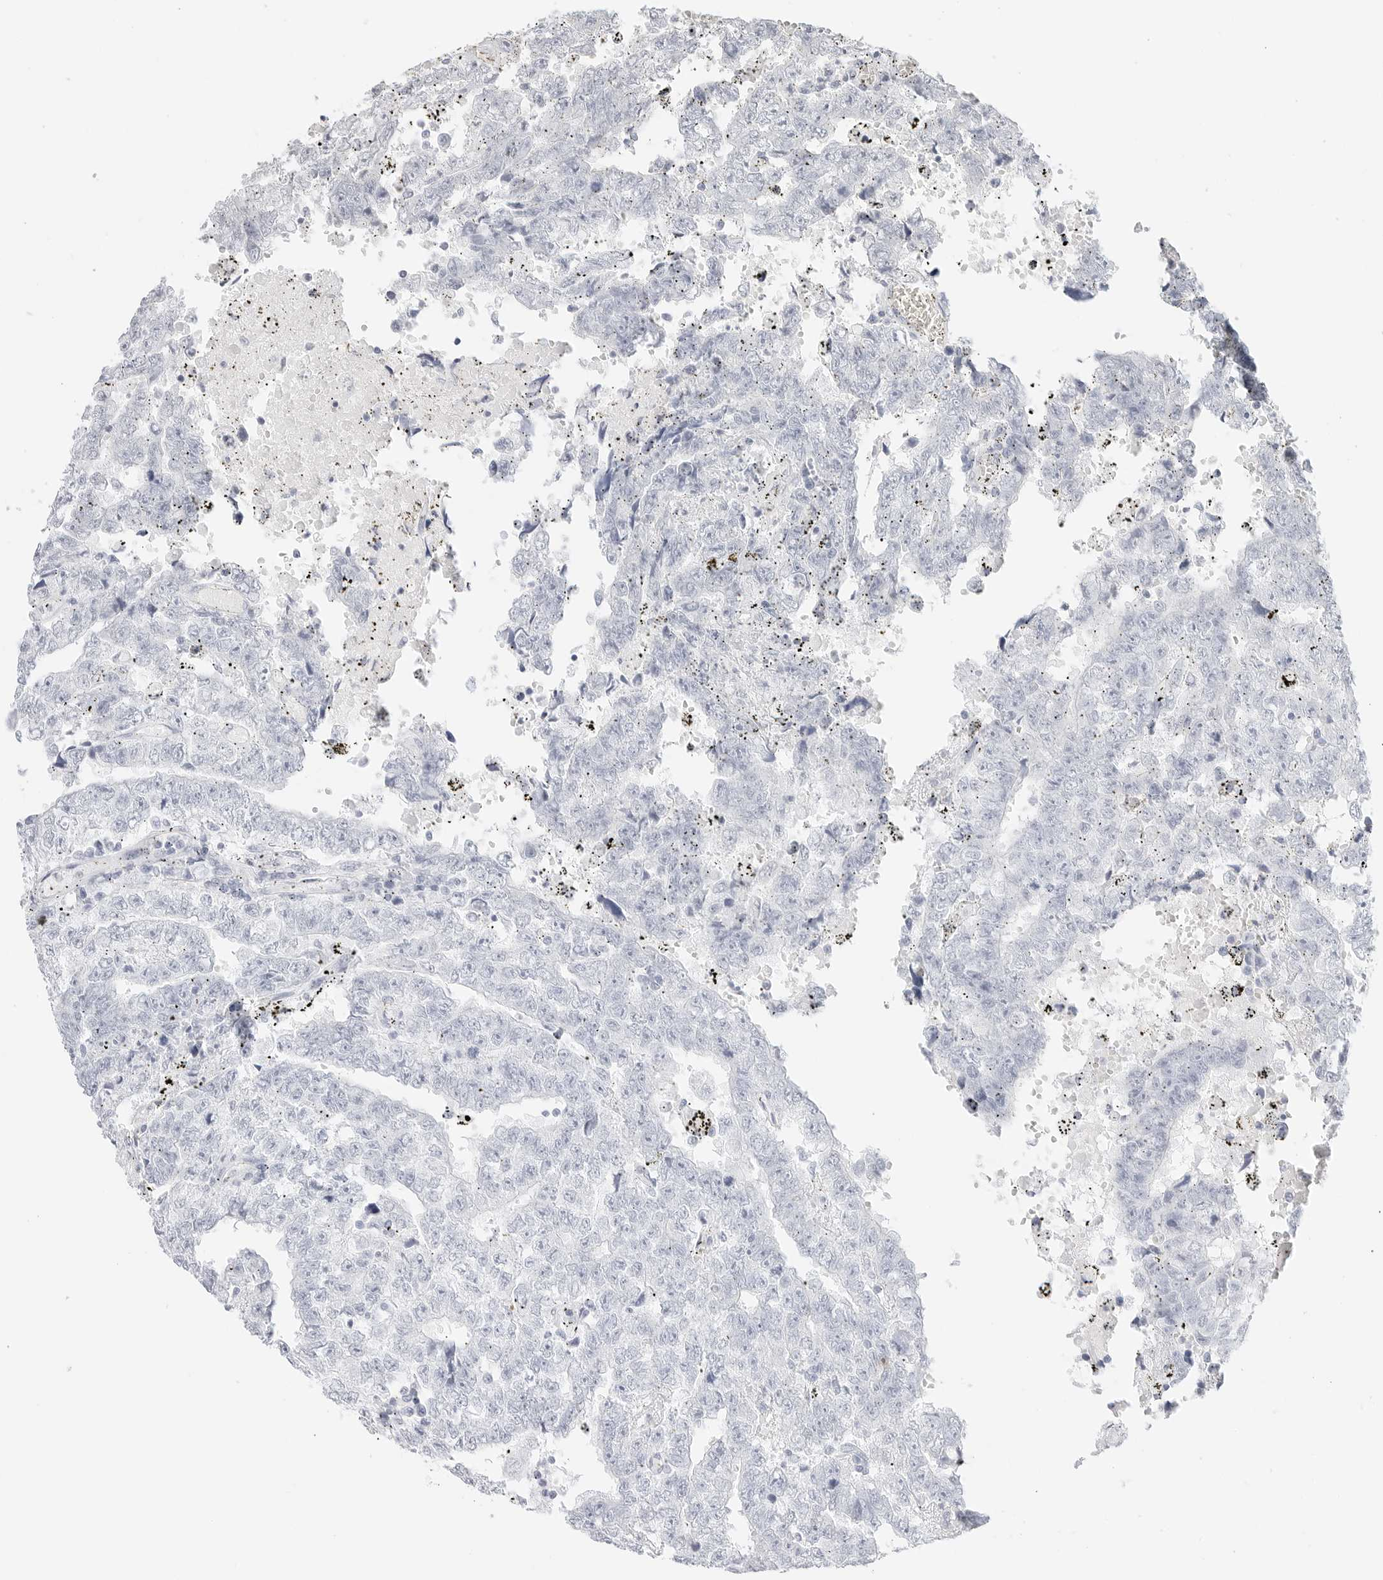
{"staining": {"intensity": "negative", "quantity": "none", "location": "none"}, "tissue": "testis cancer", "cell_type": "Tumor cells", "image_type": "cancer", "snomed": [{"axis": "morphology", "description": "Carcinoma, Embryonal, NOS"}, {"axis": "topography", "description": "Testis"}], "caption": "The image displays no staining of tumor cells in testis cancer.", "gene": "TFF2", "patient": {"sex": "male", "age": 25}}